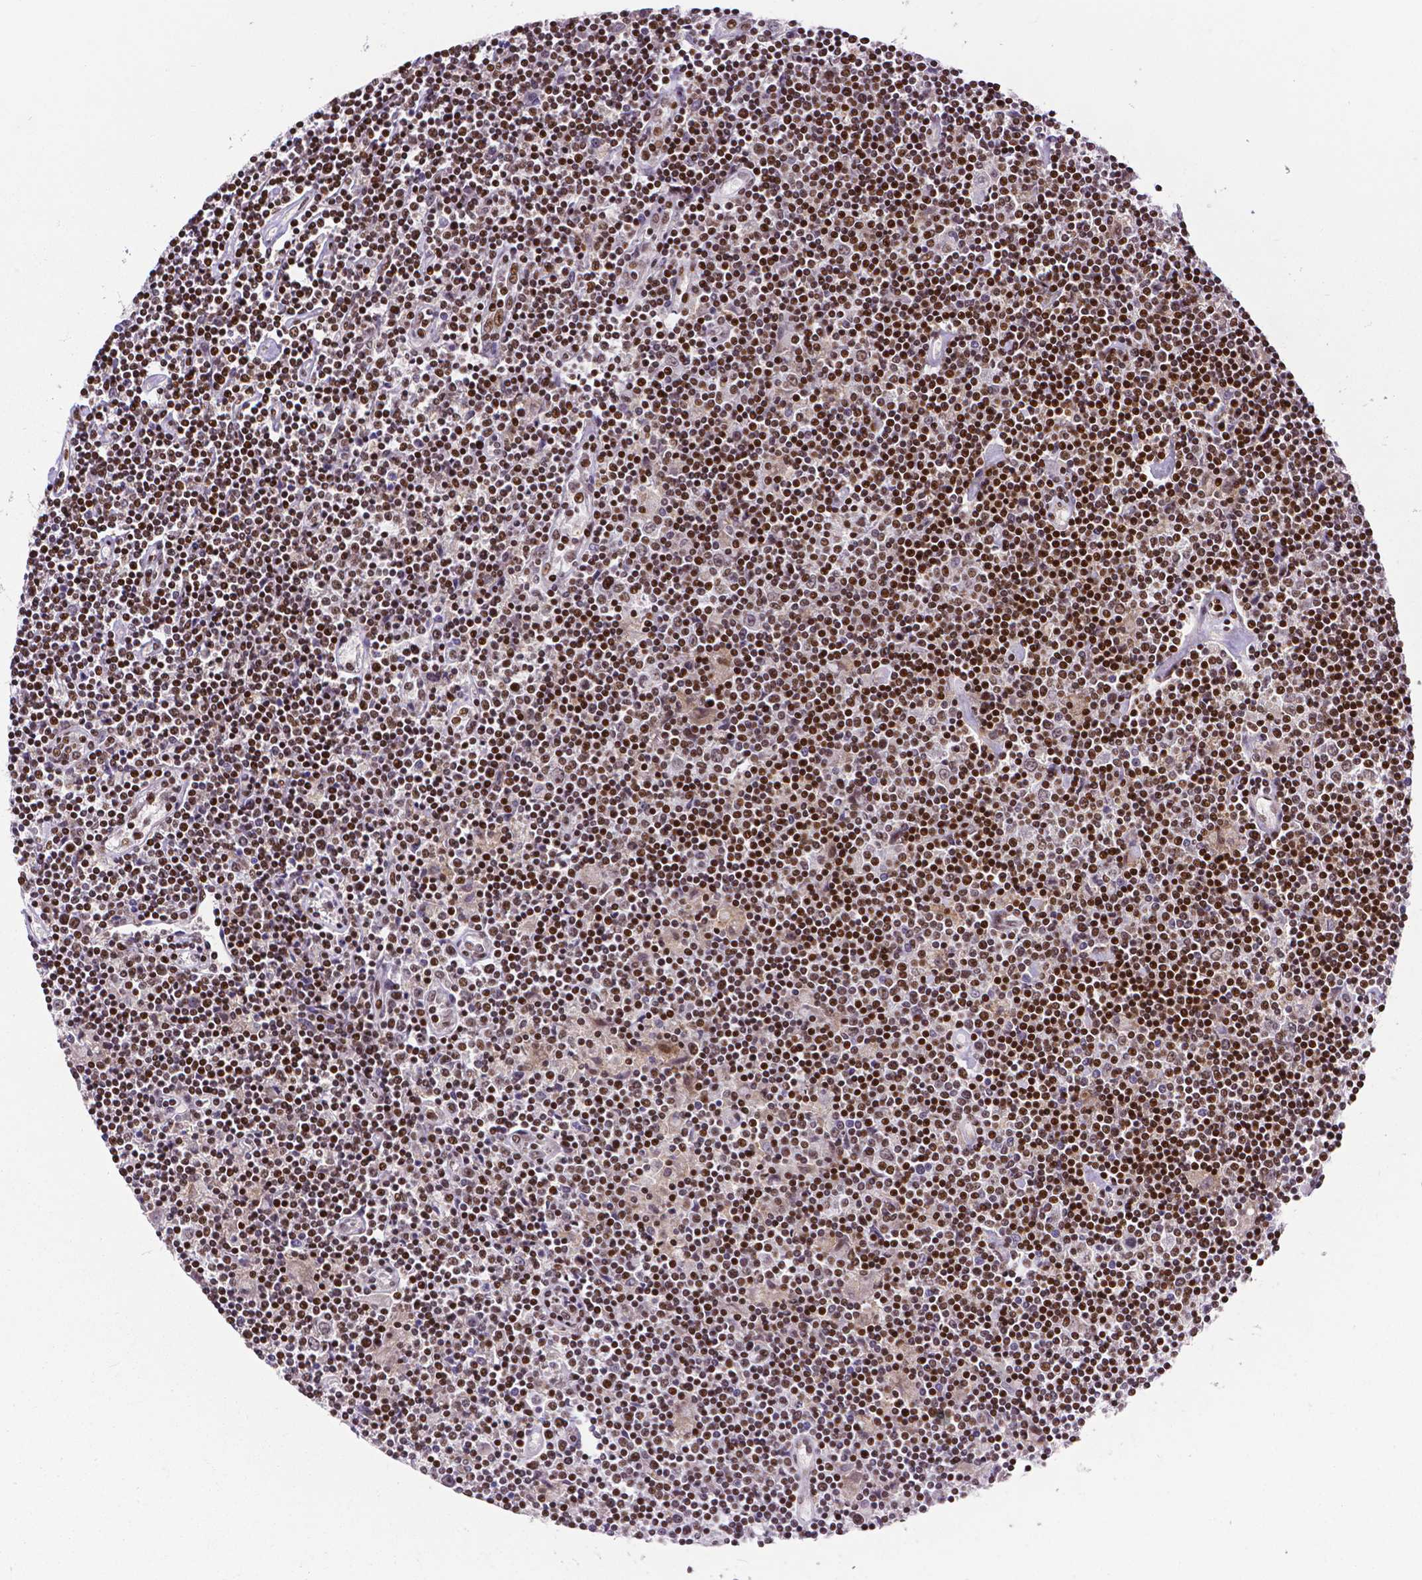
{"staining": {"intensity": "weak", "quantity": ">75%", "location": "nuclear"}, "tissue": "lymphoma", "cell_type": "Tumor cells", "image_type": "cancer", "snomed": [{"axis": "morphology", "description": "Hodgkin's disease, NOS"}, {"axis": "topography", "description": "Lymph node"}], "caption": "The immunohistochemical stain labels weak nuclear expression in tumor cells of Hodgkin's disease tissue.", "gene": "CTCF", "patient": {"sex": "male", "age": 40}}